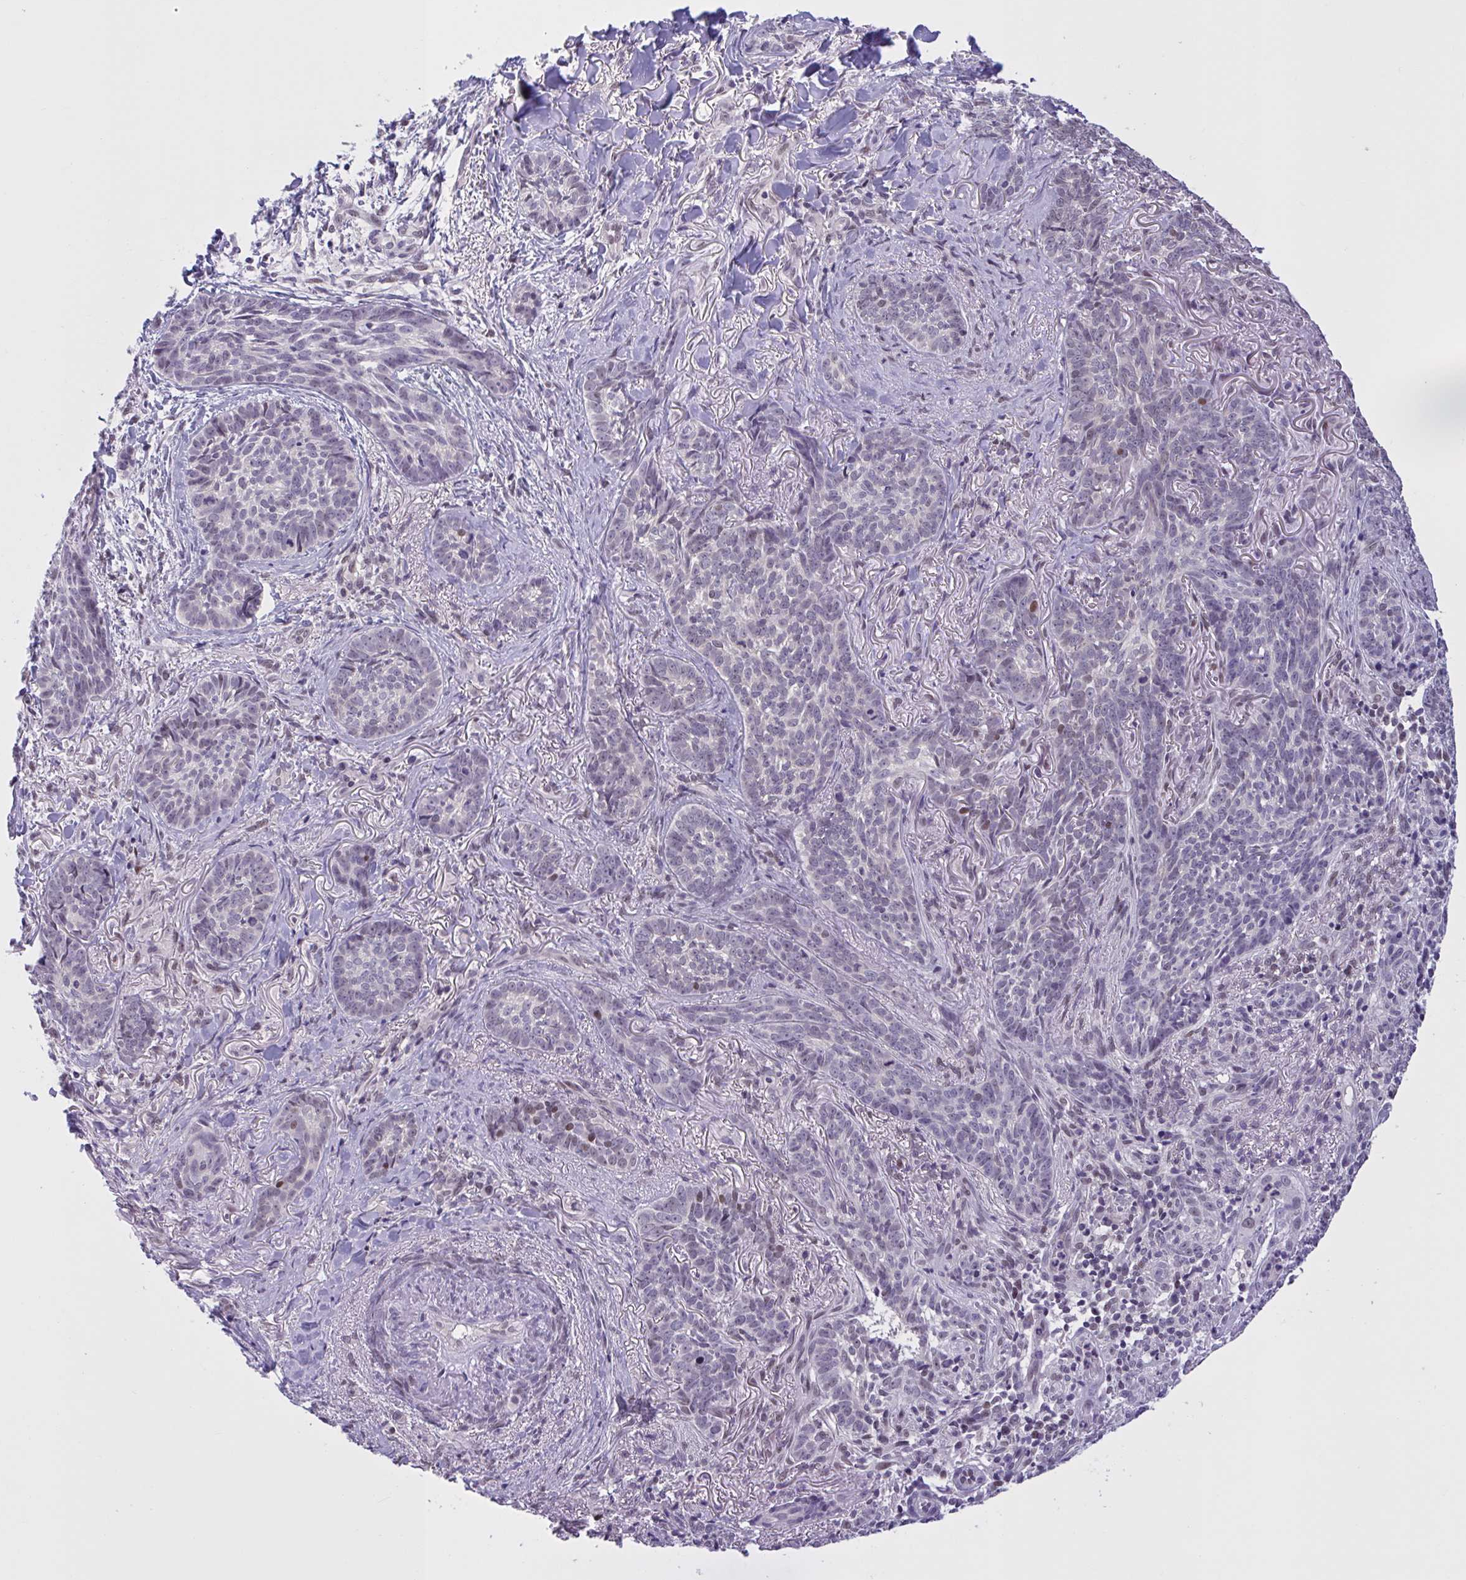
{"staining": {"intensity": "negative", "quantity": "none", "location": "none"}, "tissue": "skin cancer", "cell_type": "Tumor cells", "image_type": "cancer", "snomed": [{"axis": "morphology", "description": "Basal cell carcinoma"}, {"axis": "topography", "description": "Skin"}, {"axis": "topography", "description": "Skin of face"}], "caption": "An immunohistochemistry image of skin basal cell carcinoma is shown. There is no staining in tumor cells of skin basal cell carcinoma. (DAB (3,3'-diaminobenzidine) immunohistochemistry visualized using brightfield microscopy, high magnification).", "gene": "RBL1", "patient": {"sex": "male", "age": 88}}